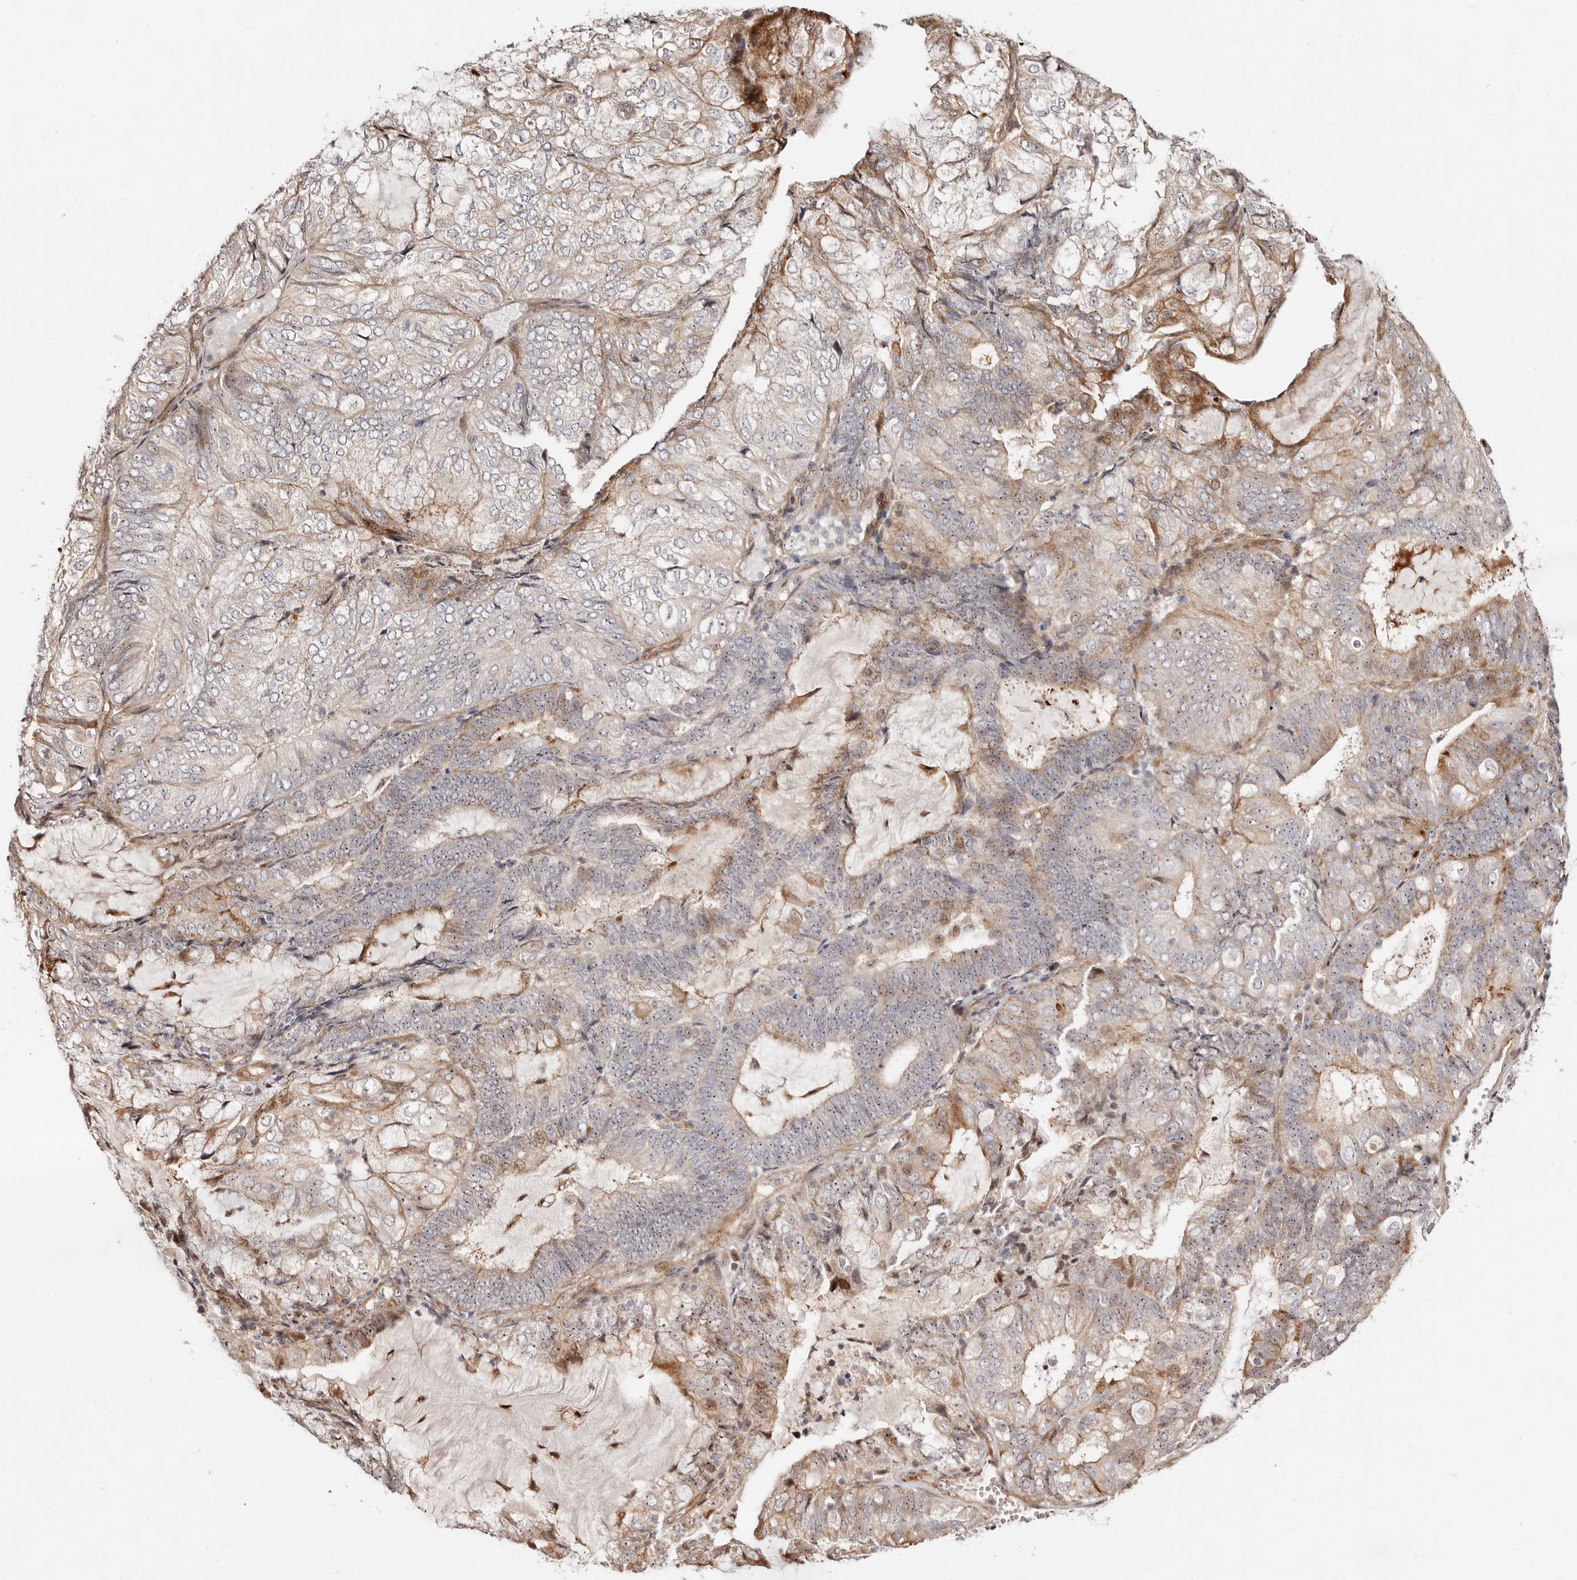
{"staining": {"intensity": "moderate", "quantity": "<25%", "location": "cytoplasmic/membranous"}, "tissue": "endometrial cancer", "cell_type": "Tumor cells", "image_type": "cancer", "snomed": [{"axis": "morphology", "description": "Adenocarcinoma, NOS"}, {"axis": "topography", "description": "Endometrium"}], "caption": "Protein analysis of endometrial cancer tissue shows moderate cytoplasmic/membranous expression in approximately <25% of tumor cells.", "gene": "ODF2L", "patient": {"sex": "female", "age": 81}}